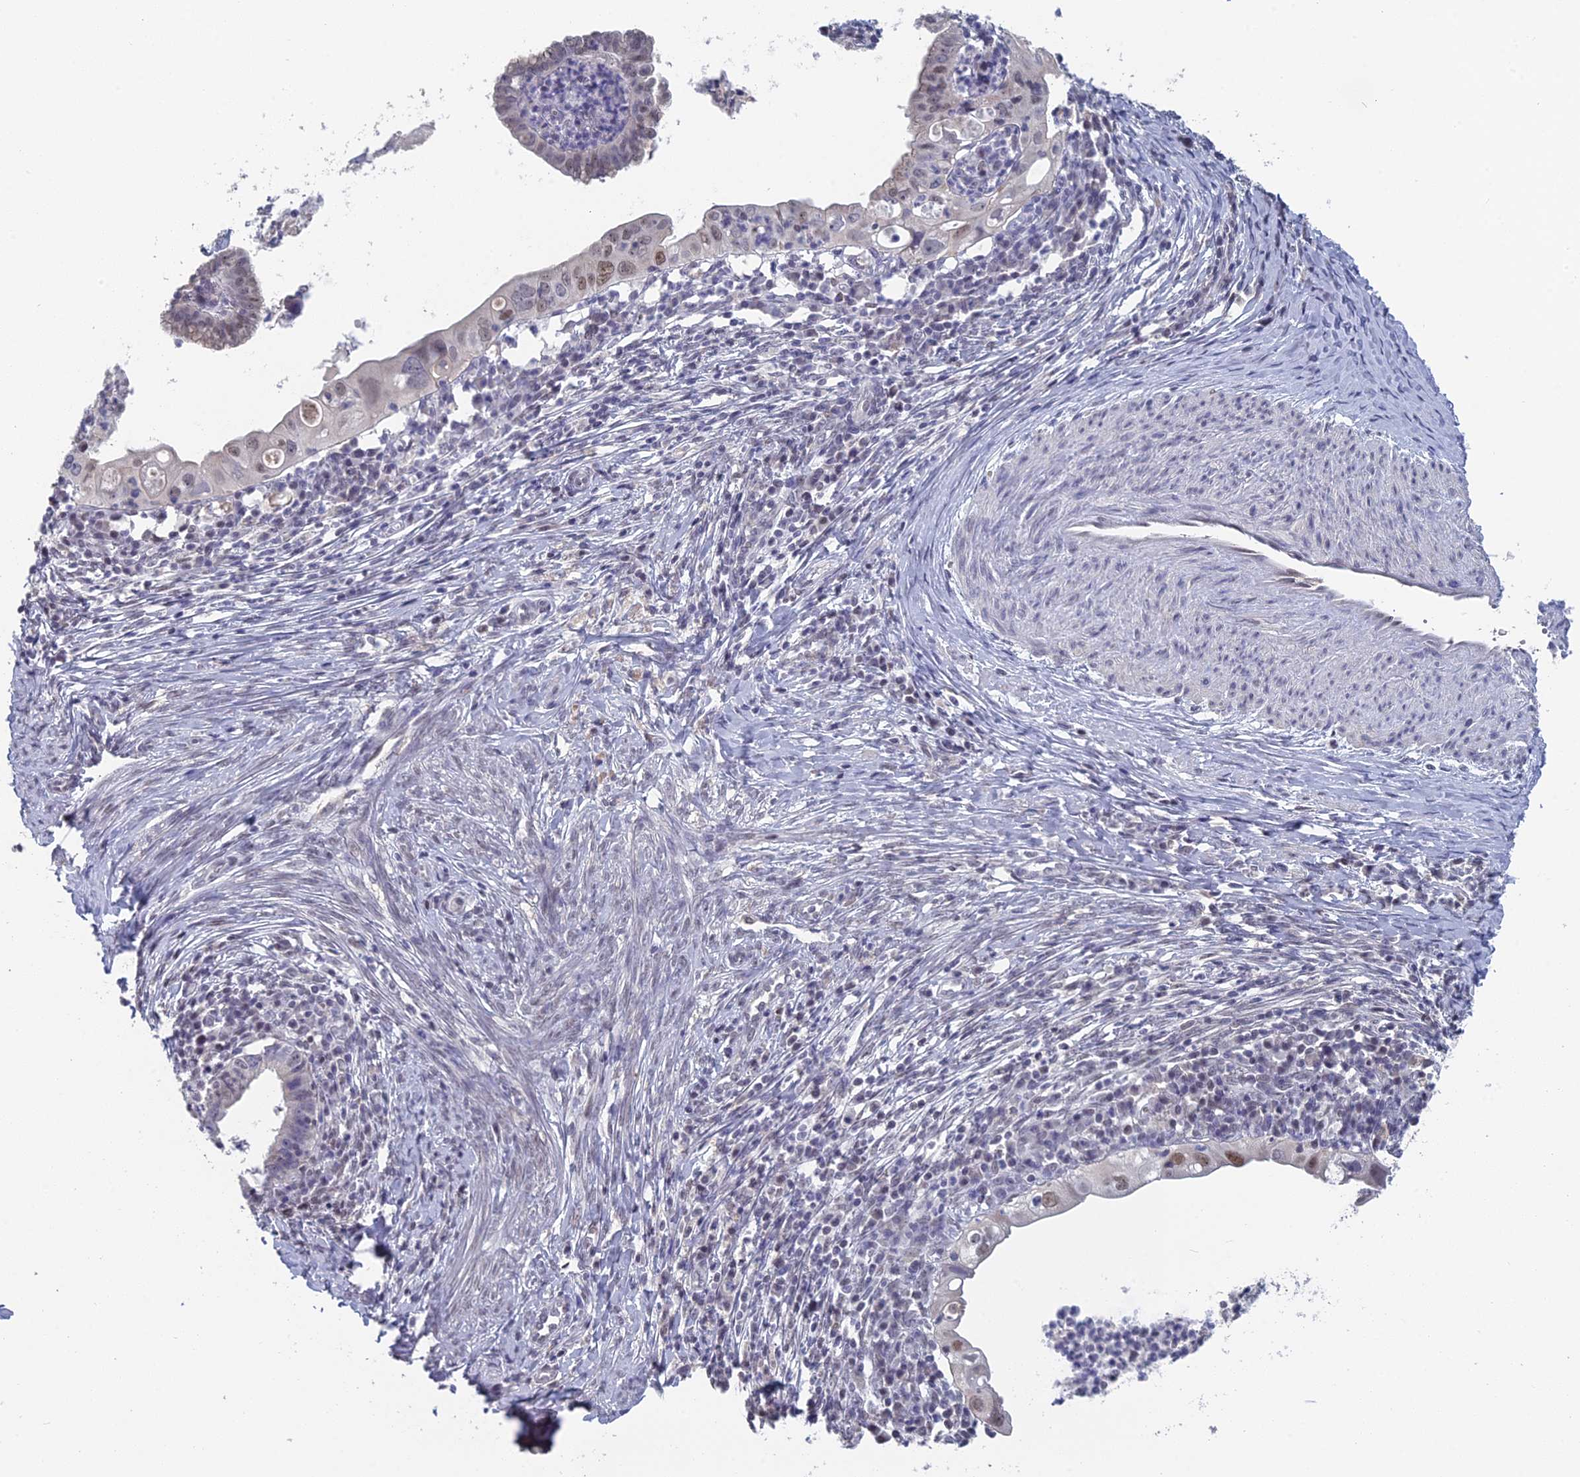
{"staining": {"intensity": "moderate", "quantity": "<25%", "location": "nuclear"}, "tissue": "cervical cancer", "cell_type": "Tumor cells", "image_type": "cancer", "snomed": [{"axis": "morphology", "description": "Adenocarcinoma, NOS"}, {"axis": "topography", "description": "Cervix"}], "caption": "The photomicrograph exhibits a brown stain indicating the presence of a protein in the nuclear of tumor cells in cervical cancer (adenocarcinoma).", "gene": "MT-CO3", "patient": {"sex": "female", "age": 36}}